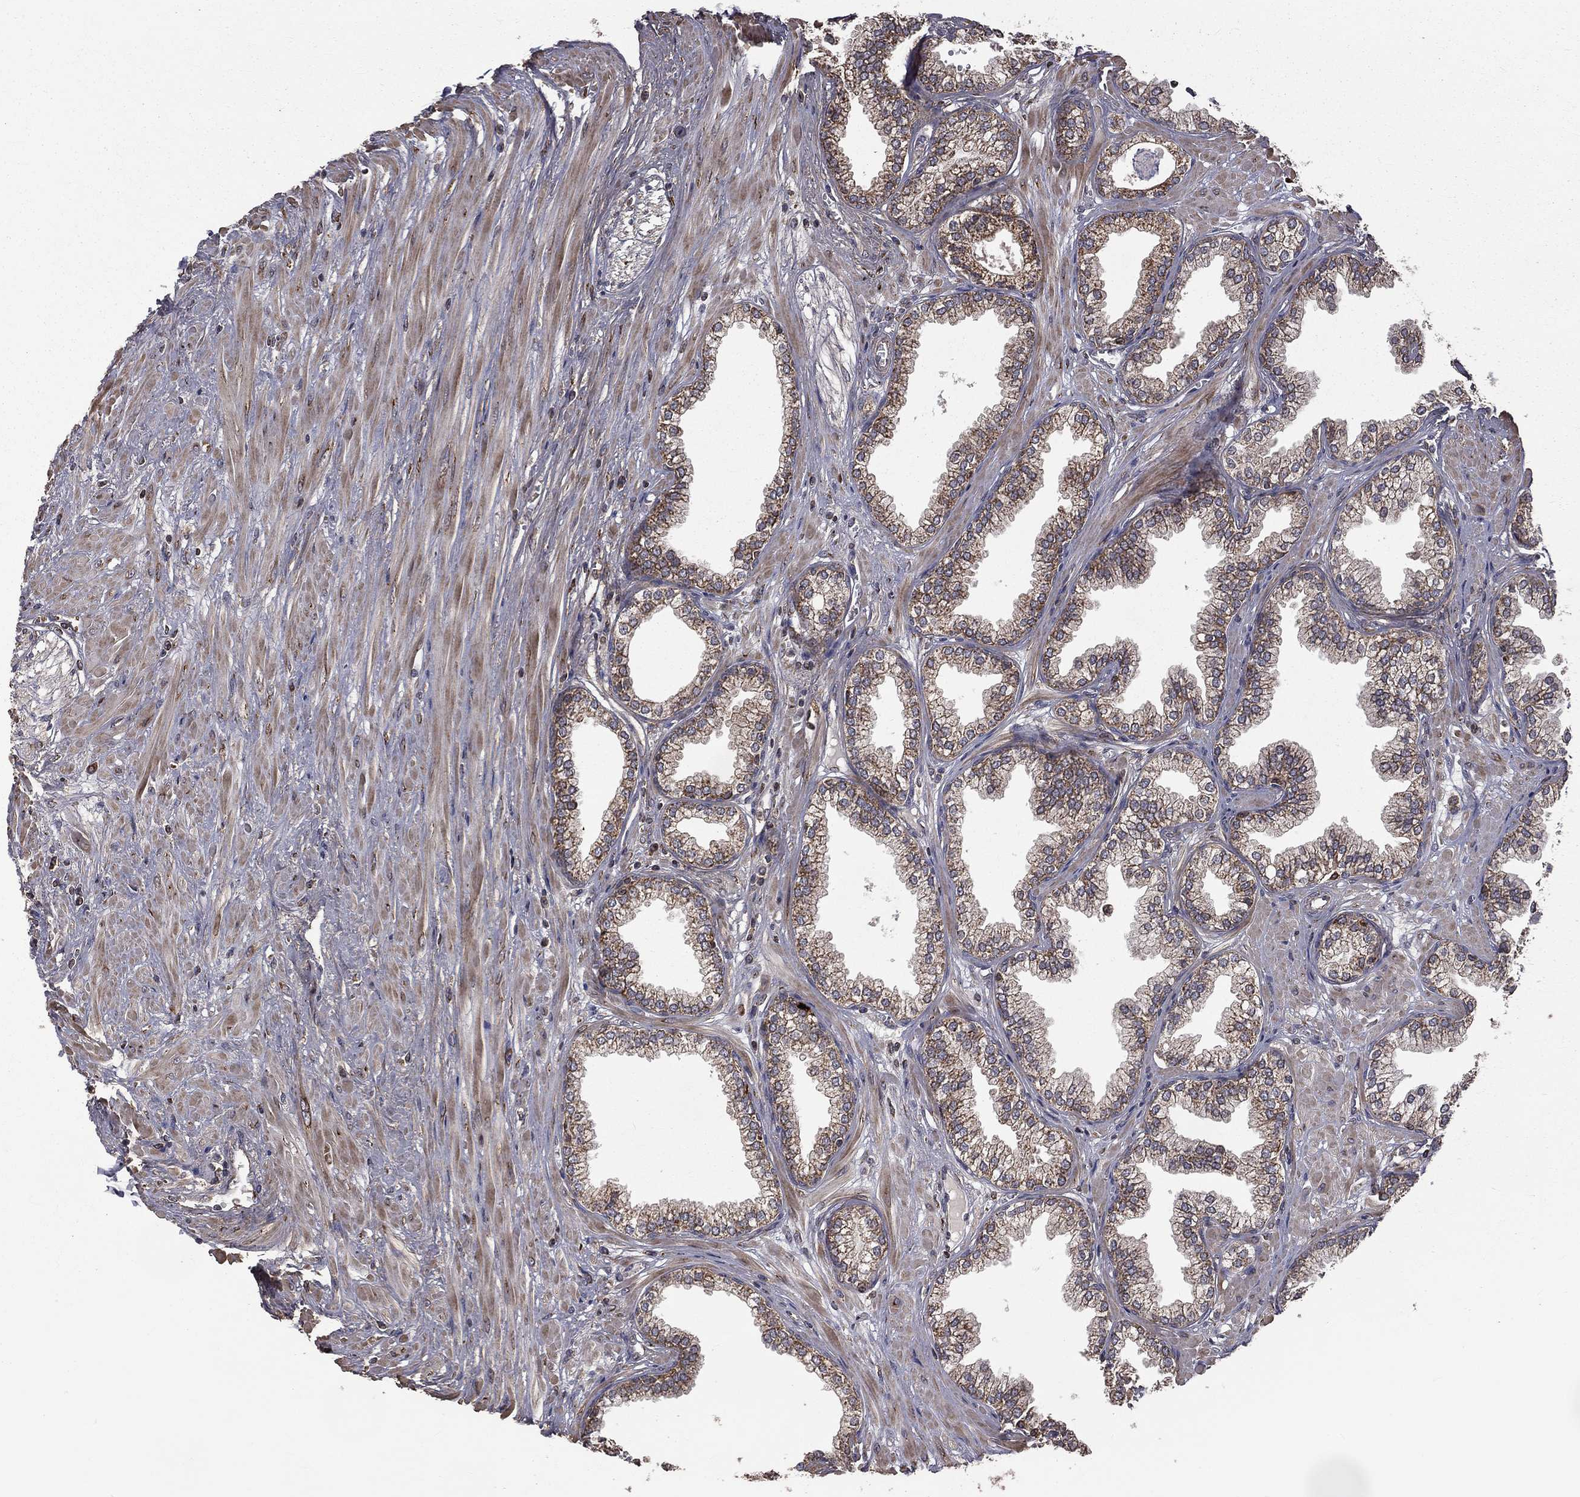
{"staining": {"intensity": "moderate", "quantity": "25%-75%", "location": "cytoplasmic/membranous"}, "tissue": "prostate", "cell_type": "Glandular cells", "image_type": "normal", "snomed": [{"axis": "morphology", "description": "Normal tissue, NOS"}, {"axis": "topography", "description": "Prostate"}], "caption": "Protein analysis of normal prostate displays moderate cytoplasmic/membranous positivity in about 25%-75% of glandular cells.", "gene": "OLFML1", "patient": {"sex": "male", "age": 64}}